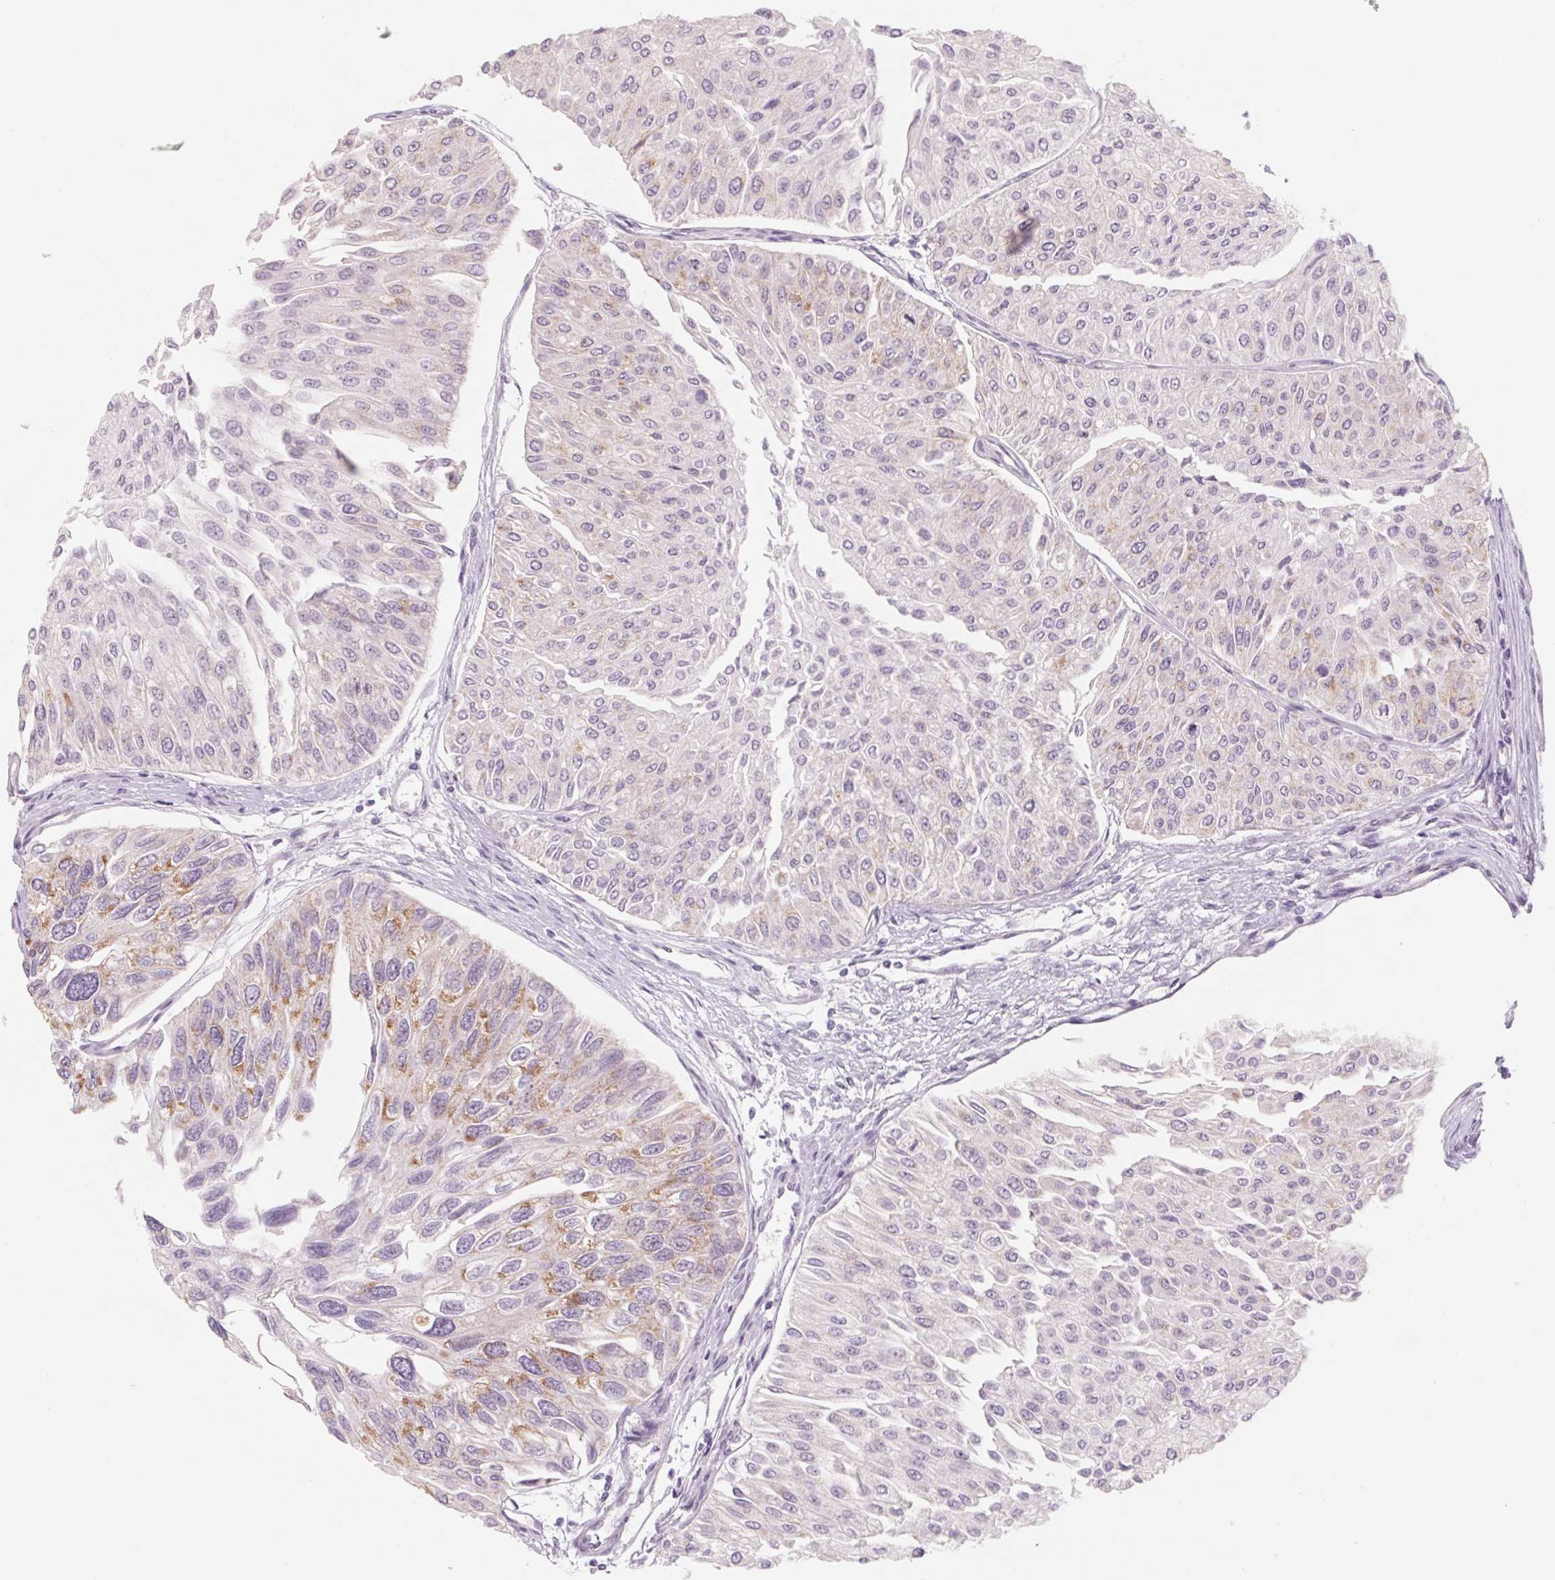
{"staining": {"intensity": "weak", "quantity": "<25%", "location": "cytoplasmic/membranous"}, "tissue": "urothelial cancer", "cell_type": "Tumor cells", "image_type": "cancer", "snomed": [{"axis": "morphology", "description": "Urothelial carcinoma, NOS"}, {"axis": "topography", "description": "Urinary bladder"}], "caption": "This is a photomicrograph of immunohistochemistry staining of urothelial cancer, which shows no positivity in tumor cells. (Stains: DAB immunohistochemistry (IHC) with hematoxylin counter stain, Microscopy: brightfield microscopy at high magnification).", "gene": "POU1F1", "patient": {"sex": "male", "age": 67}}